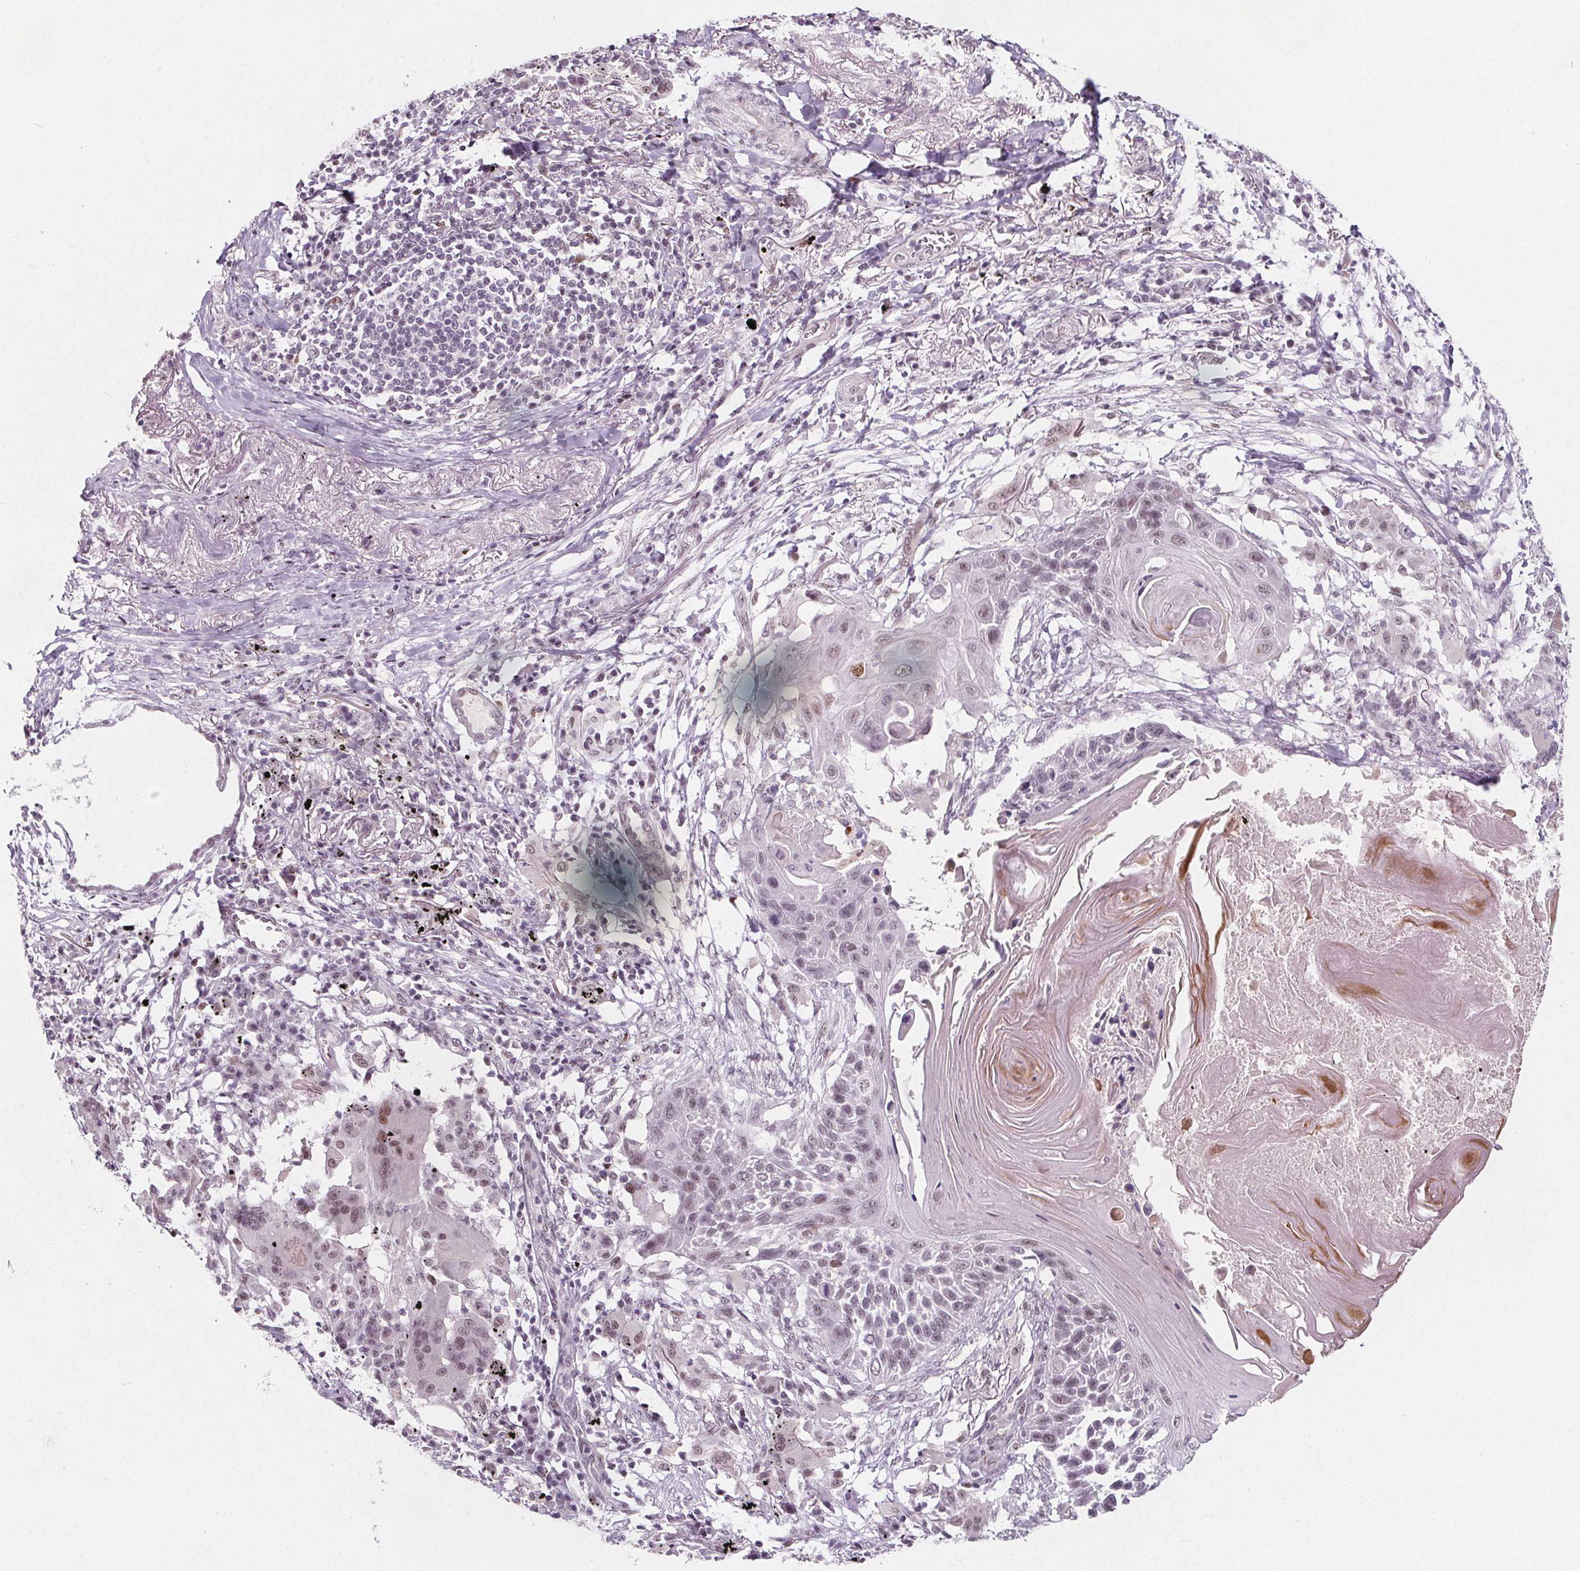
{"staining": {"intensity": "weak", "quantity": "<25%", "location": "nuclear"}, "tissue": "lung cancer", "cell_type": "Tumor cells", "image_type": "cancer", "snomed": [{"axis": "morphology", "description": "Squamous cell carcinoma, NOS"}, {"axis": "topography", "description": "Lung"}], "caption": "This is an immunohistochemistry photomicrograph of human lung cancer. There is no staining in tumor cells.", "gene": "TAF6L", "patient": {"sex": "male", "age": 78}}